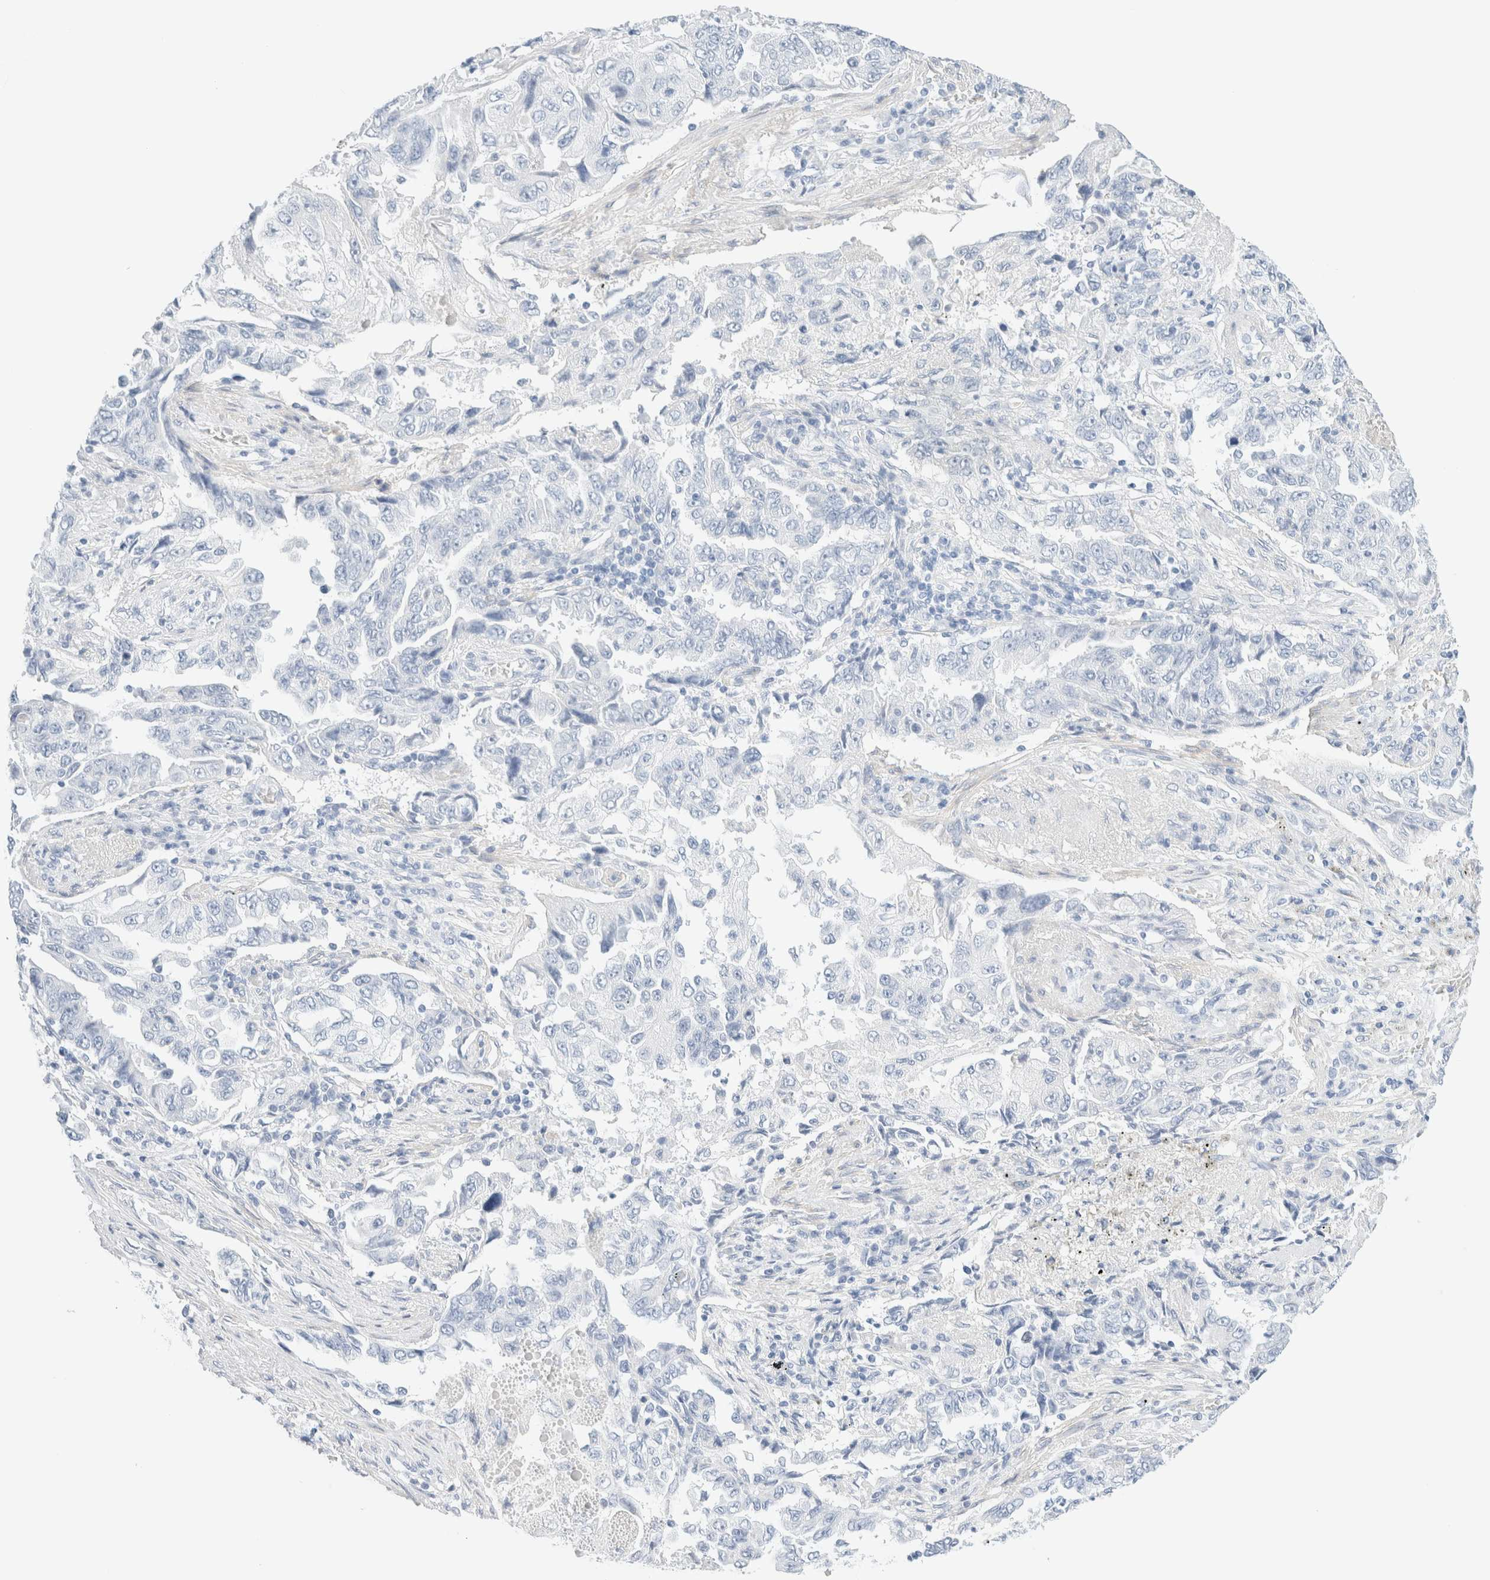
{"staining": {"intensity": "negative", "quantity": "none", "location": "none"}, "tissue": "lung cancer", "cell_type": "Tumor cells", "image_type": "cancer", "snomed": [{"axis": "morphology", "description": "Adenocarcinoma, NOS"}, {"axis": "topography", "description": "Lung"}], "caption": "High power microscopy photomicrograph of an immunohistochemistry micrograph of lung cancer, revealing no significant expression in tumor cells.", "gene": "DPYS", "patient": {"sex": "female", "age": 51}}